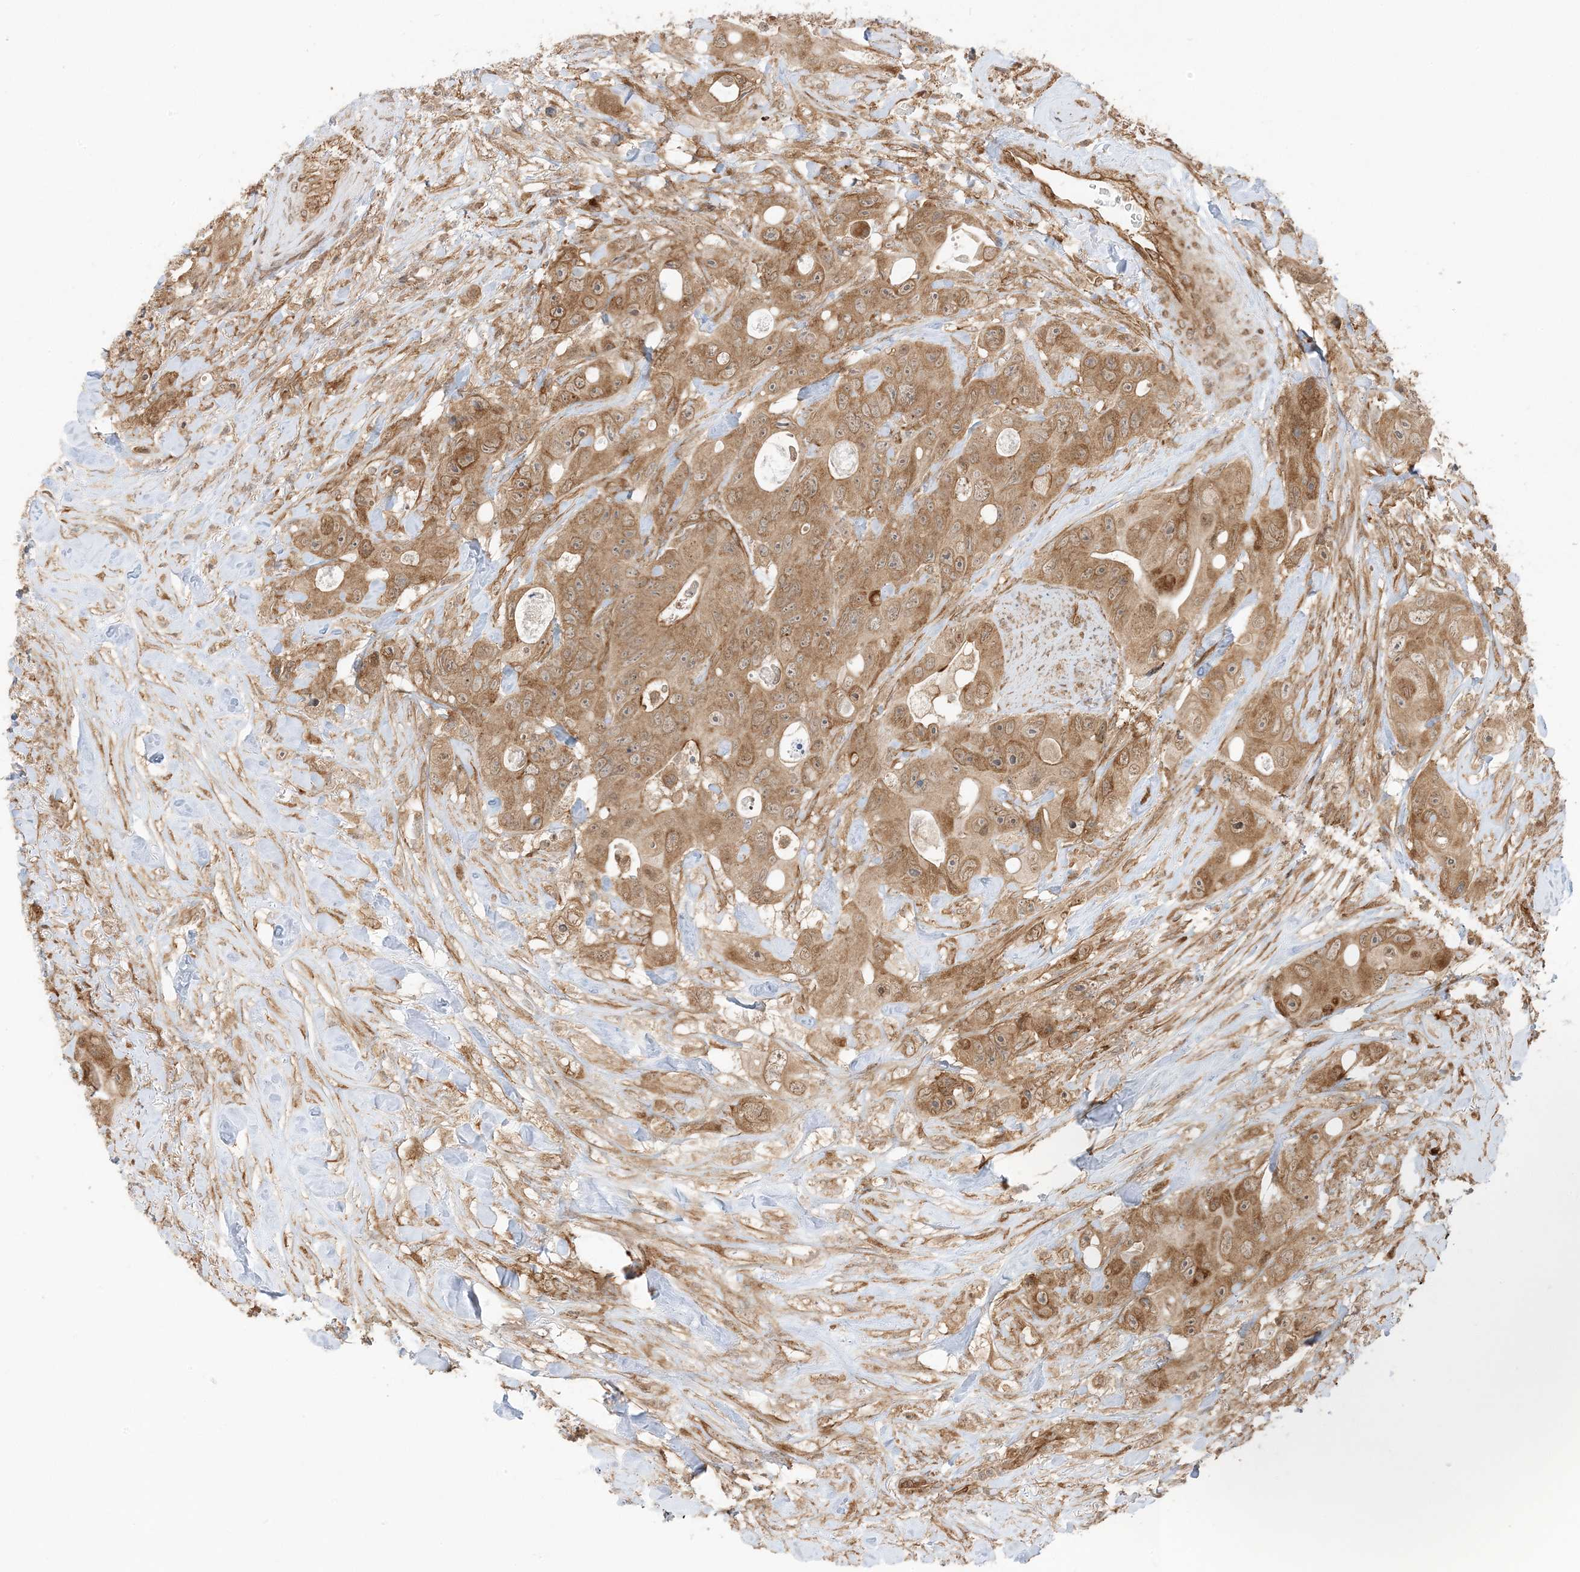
{"staining": {"intensity": "moderate", "quantity": ">75%", "location": "cytoplasmic/membranous"}, "tissue": "colorectal cancer", "cell_type": "Tumor cells", "image_type": "cancer", "snomed": [{"axis": "morphology", "description": "Adenocarcinoma, NOS"}, {"axis": "topography", "description": "Colon"}], "caption": "This image exhibits colorectal cancer stained with immunohistochemistry to label a protein in brown. The cytoplasmic/membranous of tumor cells show moderate positivity for the protein. Nuclei are counter-stained blue.", "gene": "UBAP2L", "patient": {"sex": "female", "age": 46}}